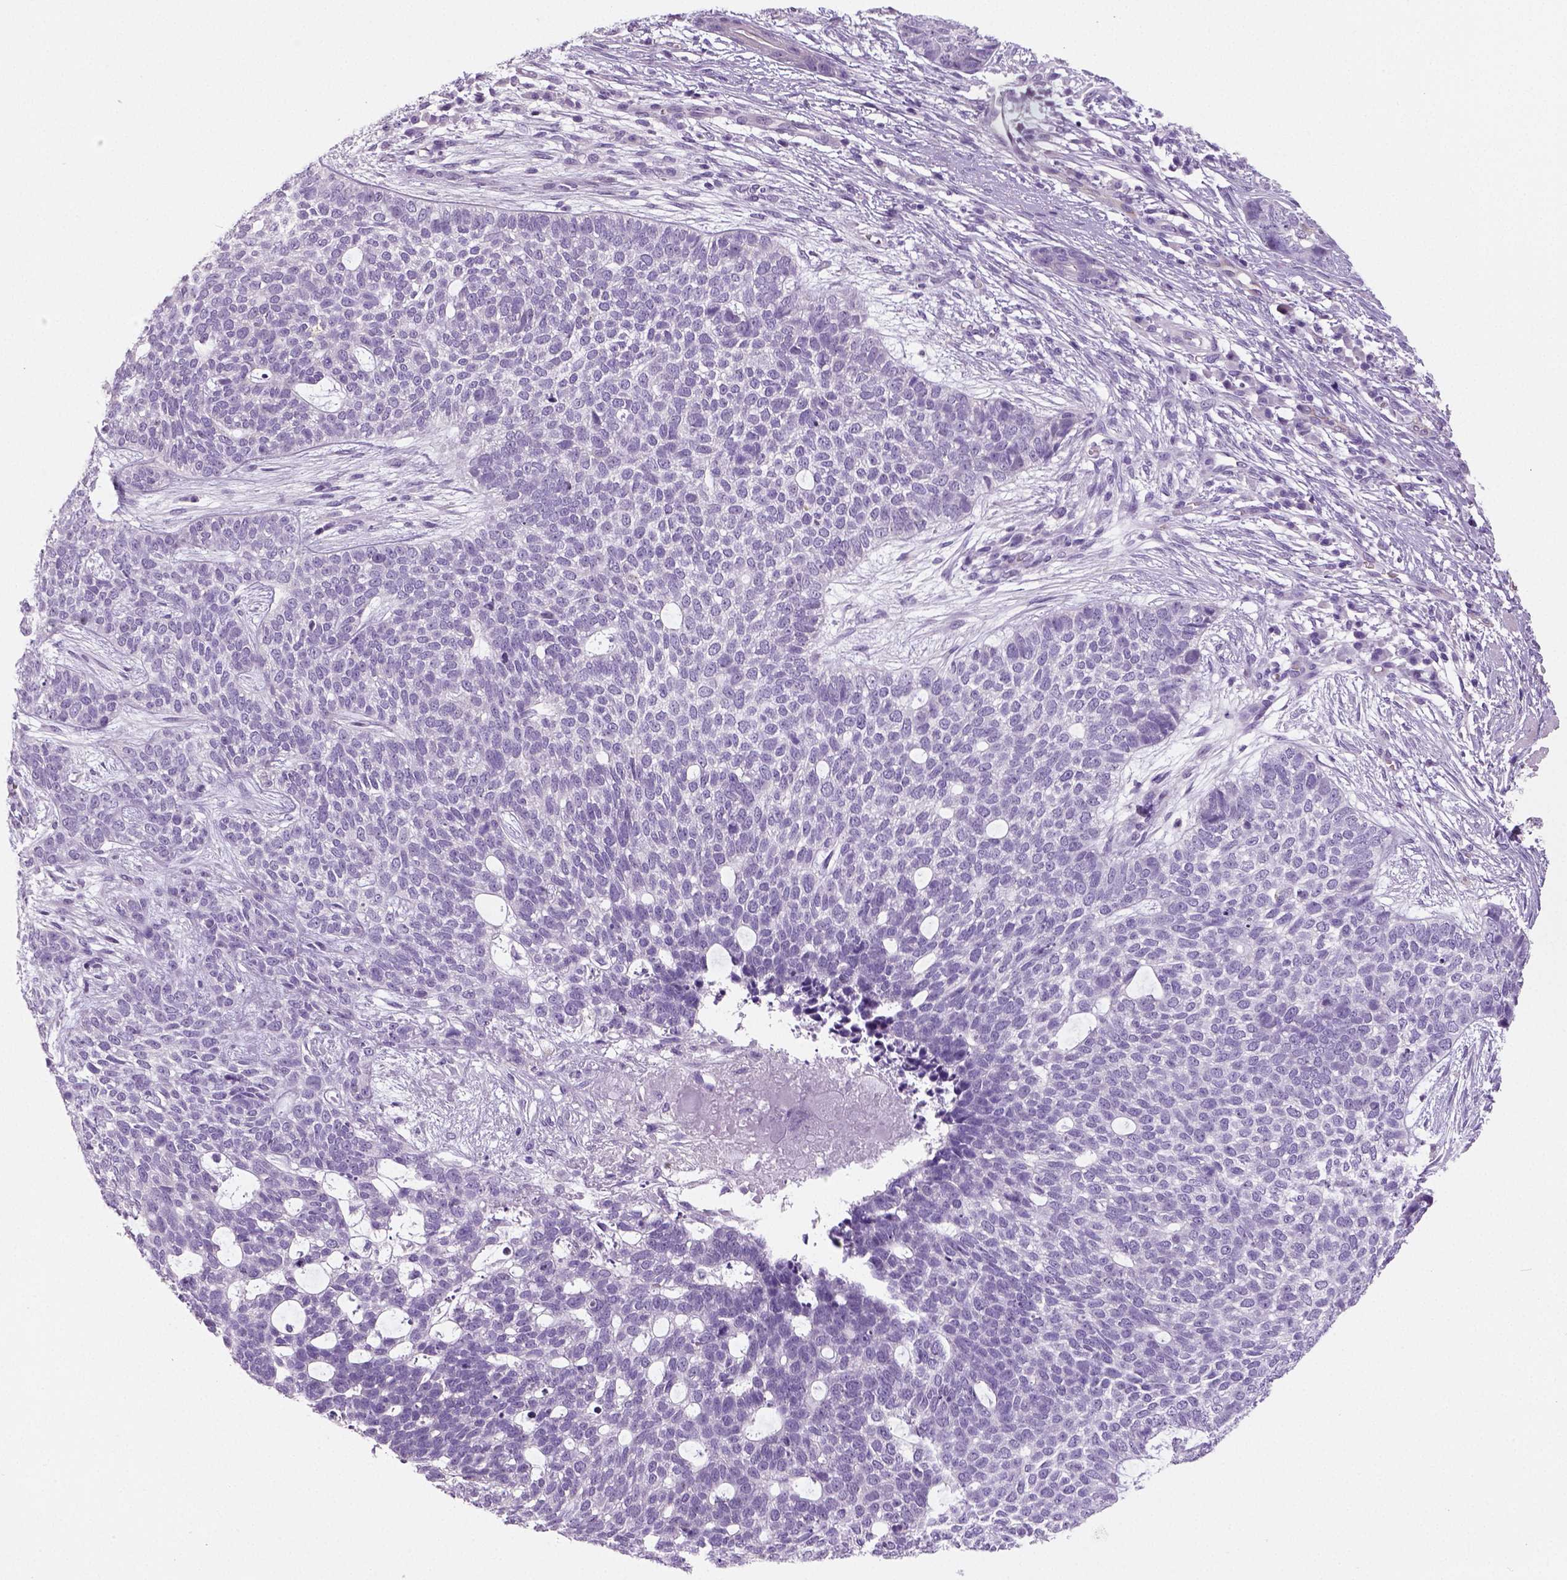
{"staining": {"intensity": "negative", "quantity": "none", "location": "none"}, "tissue": "skin cancer", "cell_type": "Tumor cells", "image_type": "cancer", "snomed": [{"axis": "morphology", "description": "Basal cell carcinoma"}, {"axis": "topography", "description": "Skin"}], "caption": "Immunohistochemistry (IHC) histopathology image of neoplastic tissue: skin basal cell carcinoma stained with DAB (3,3'-diaminobenzidine) demonstrates no significant protein positivity in tumor cells.", "gene": "TSPAN7", "patient": {"sex": "female", "age": 69}}